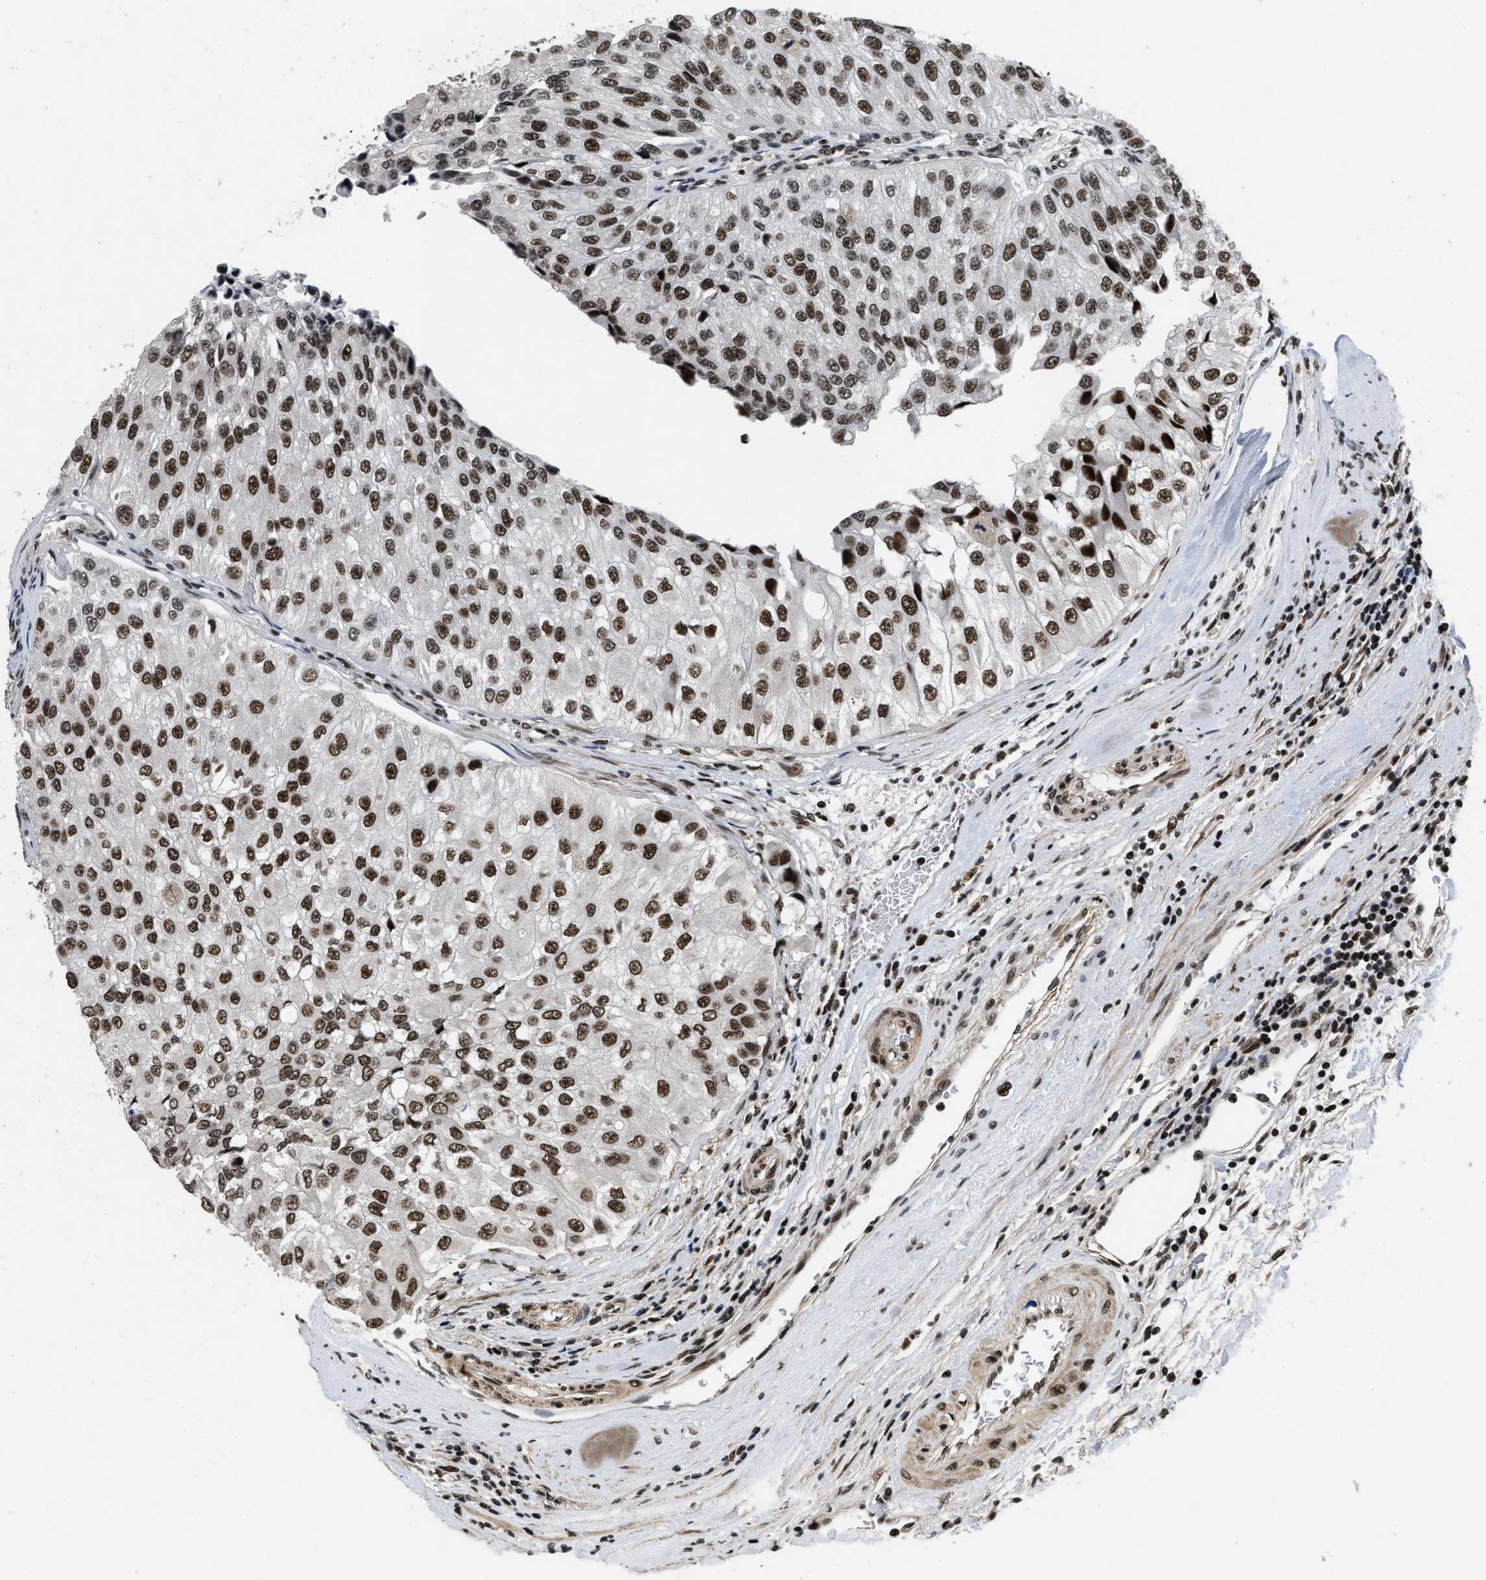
{"staining": {"intensity": "strong", "quantity": ">75%", "location": "nuclear"}, "tissue": "urothelial cancer", "cell_type": "Tumor cells", "image_type": "cancer", "snomed": [{"axis": "morphology", "description": "Urothelial carcinoma, High grade"}, {"axis": "topography", "description": "Kidney"}, {"axis": "topography", "description": "Urinary bladder"}], "caption": "Tumor cells reveal high levels of strong nuclear staining in about >75% of cells in high-grade urothelial carcinoma.", "gene": "SMARCB1", "patient": {"sex": "male", "age": 77}}